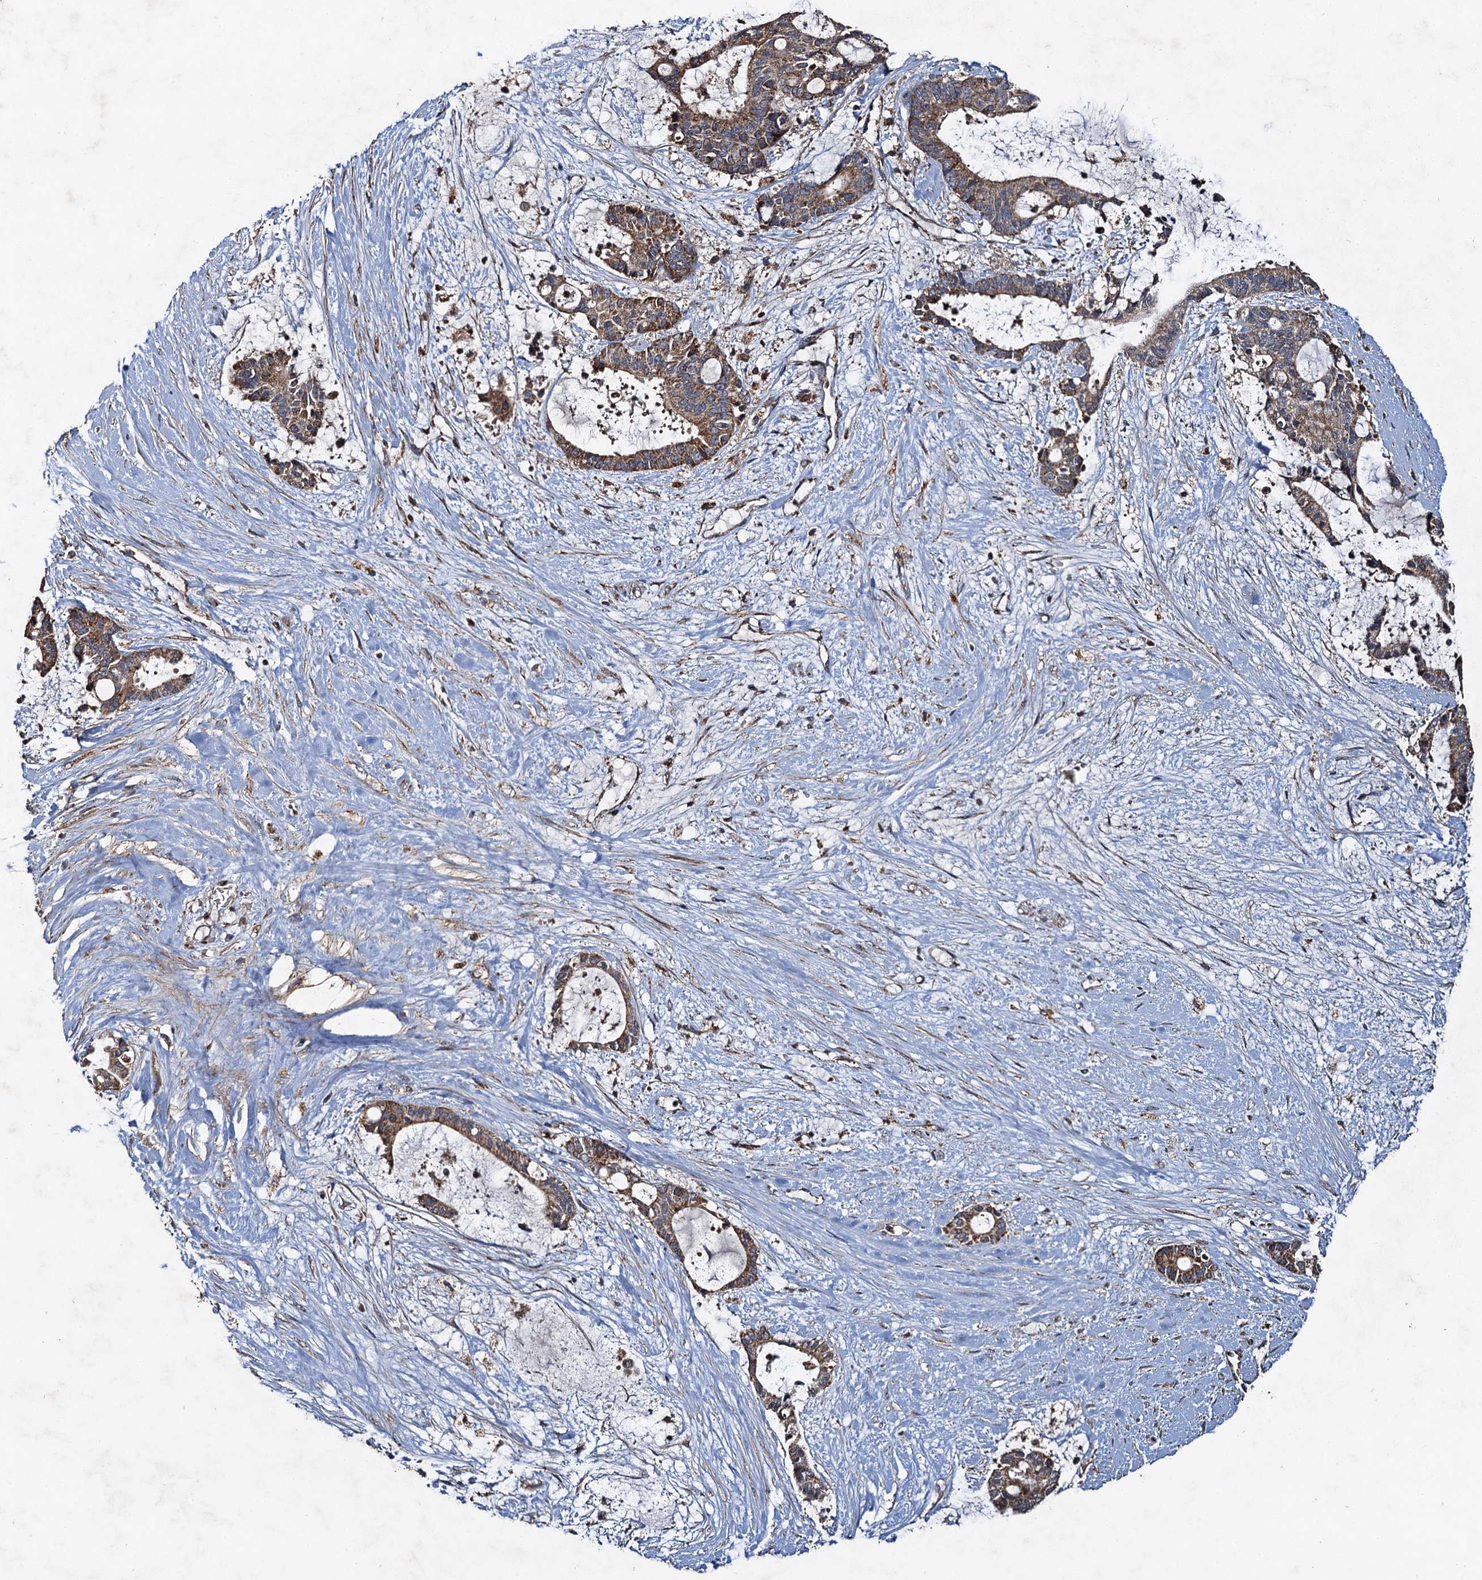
{"staining": {"intensity": "moderate", "quantity": ">75%", "location": "cytoplasmic/membranous"}, "tissue": "liver cancer", "cell_type": "Tumor cells", "image_type": "cancer", "snomed": [{"axis": "morphology", "description": "Normal tissue, NOS"}, {"axis": "morphology", "description": "Cholangiocarcinoma"}, {"axis": "topography", "description": "Liver"}, {"axis": "topography", "description": "Peripheral nerve tissue"}], "caption": "Cholangiocarcinoma (liver) stained for a protein shows moderate cytoplasmic/membranous positivity in tumor cells. The protein of interest is shown in brown color, while the nuclei are stained blue.", "gene": "NDUFA13", "patient": {"sex": "female", "age": 73}}